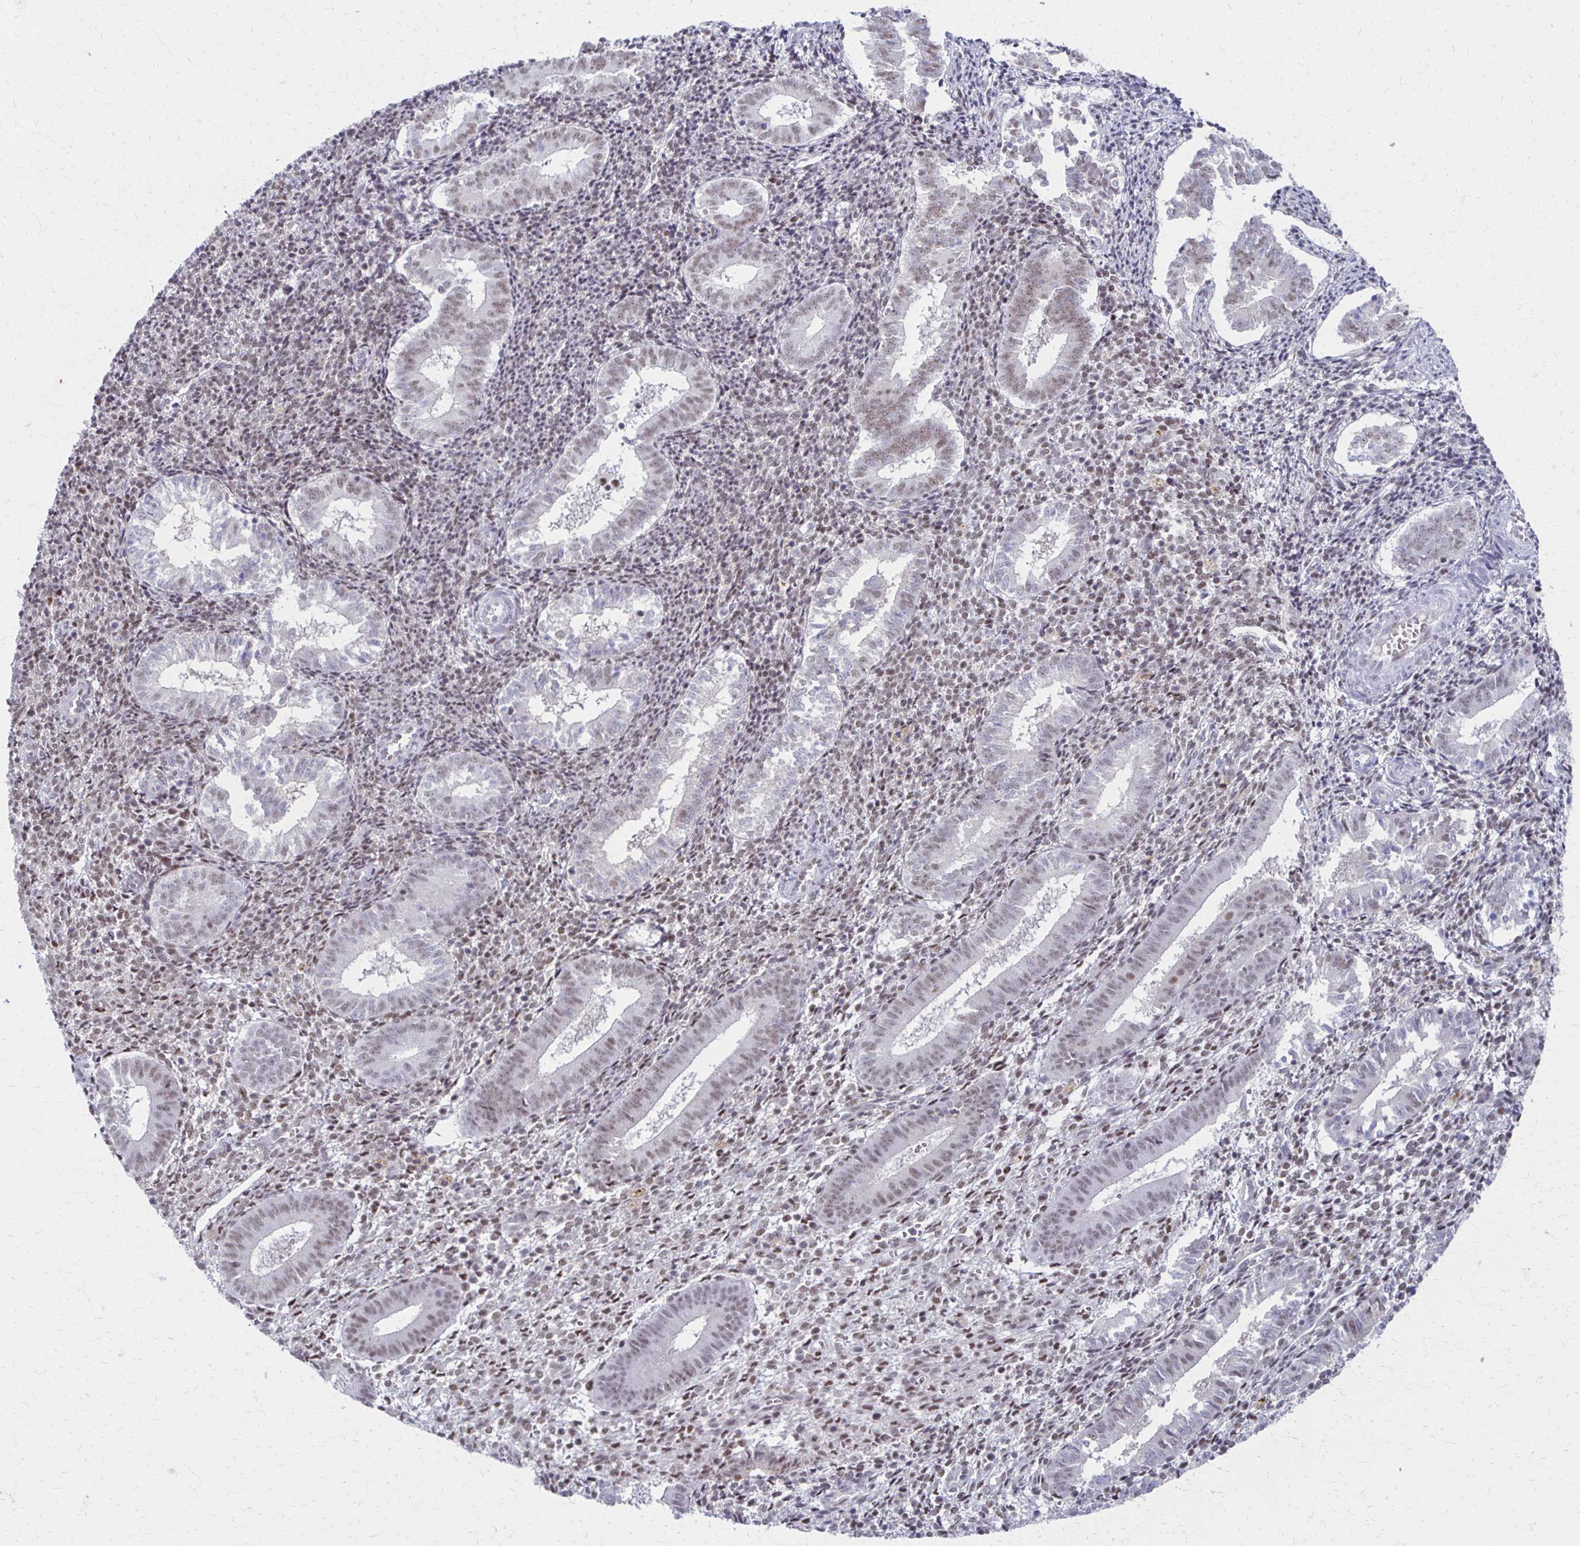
{"staining": {"intensity": "weak", "quantity": "25%-75%", "location": "nuclear"}, "tissue": "endometrium", "cell_type": "Cells in endometrial stroma", "image_type": "normal", "snomed": [{"axis": "morphology", "description": "Normal tissue, NOS"}, {"axis": "topography", "description": "Endometrium"}], "caption": "Endometrium stained with DAB (3,3'-diaminobenzidine) immunohistochemistry shows low levels of weak nuclear expression in approximately 25%-75% of cells in endometrial stroma.", "gene": "IRF7", "patient": {"sex": "female", "age": 25}}